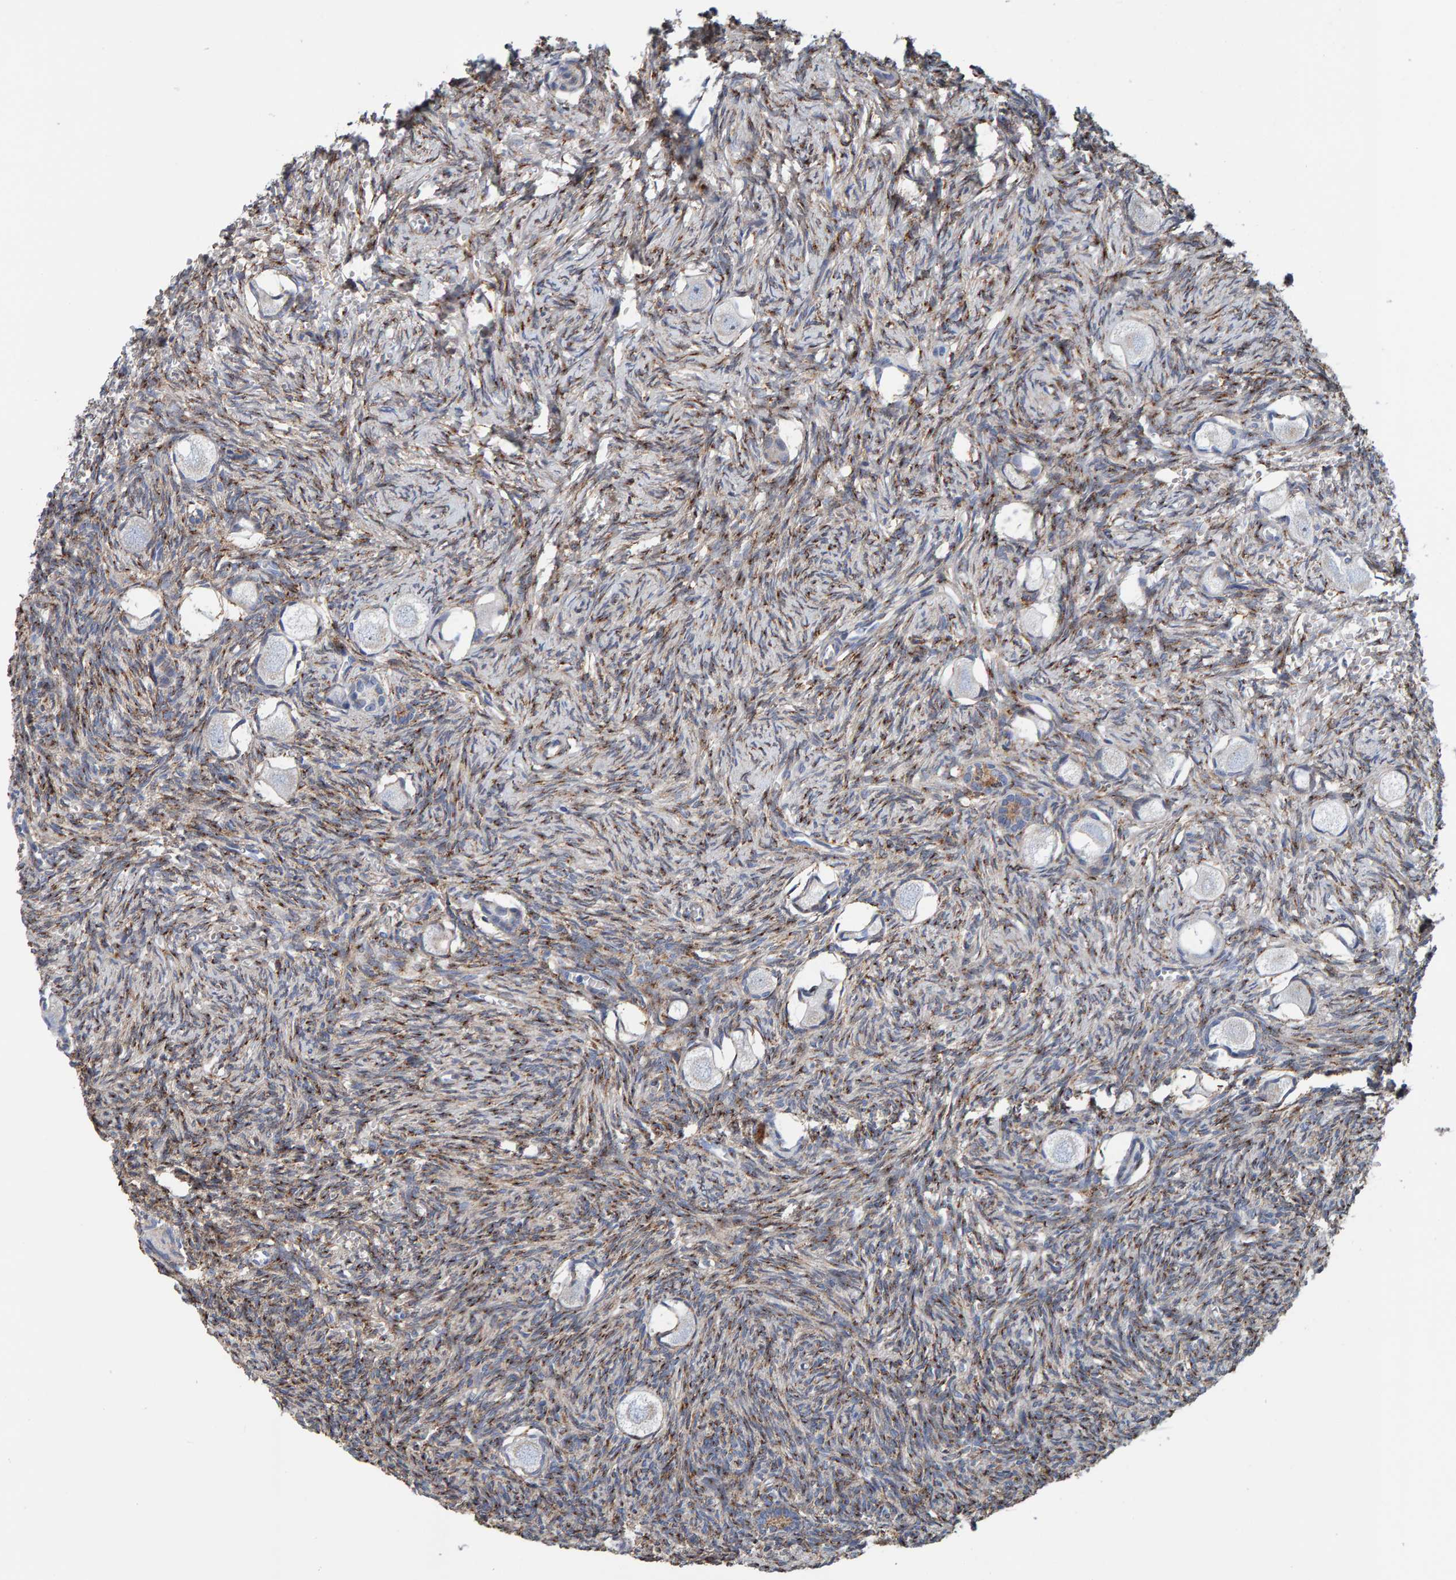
{"staining": {"intensity": "negative", "quantity": "none", "location": "none"}, "tissue": "ovary", "cell_type": "Follicle cells", "image_type": "normal", "snomed": [{"axis": "morphology", "description": "Normal tissue, NOS"}, {"axis": "topography", "description": "Ovary"}], "caption": "The IHC histopathology image has no significant positivity in follicle cells of ovary. (DAB immunohistochemistry visualized using brightfield microscopy, high magnification).", "gene": "LRP1", "patient": {"sex": "female", "age": 27}}